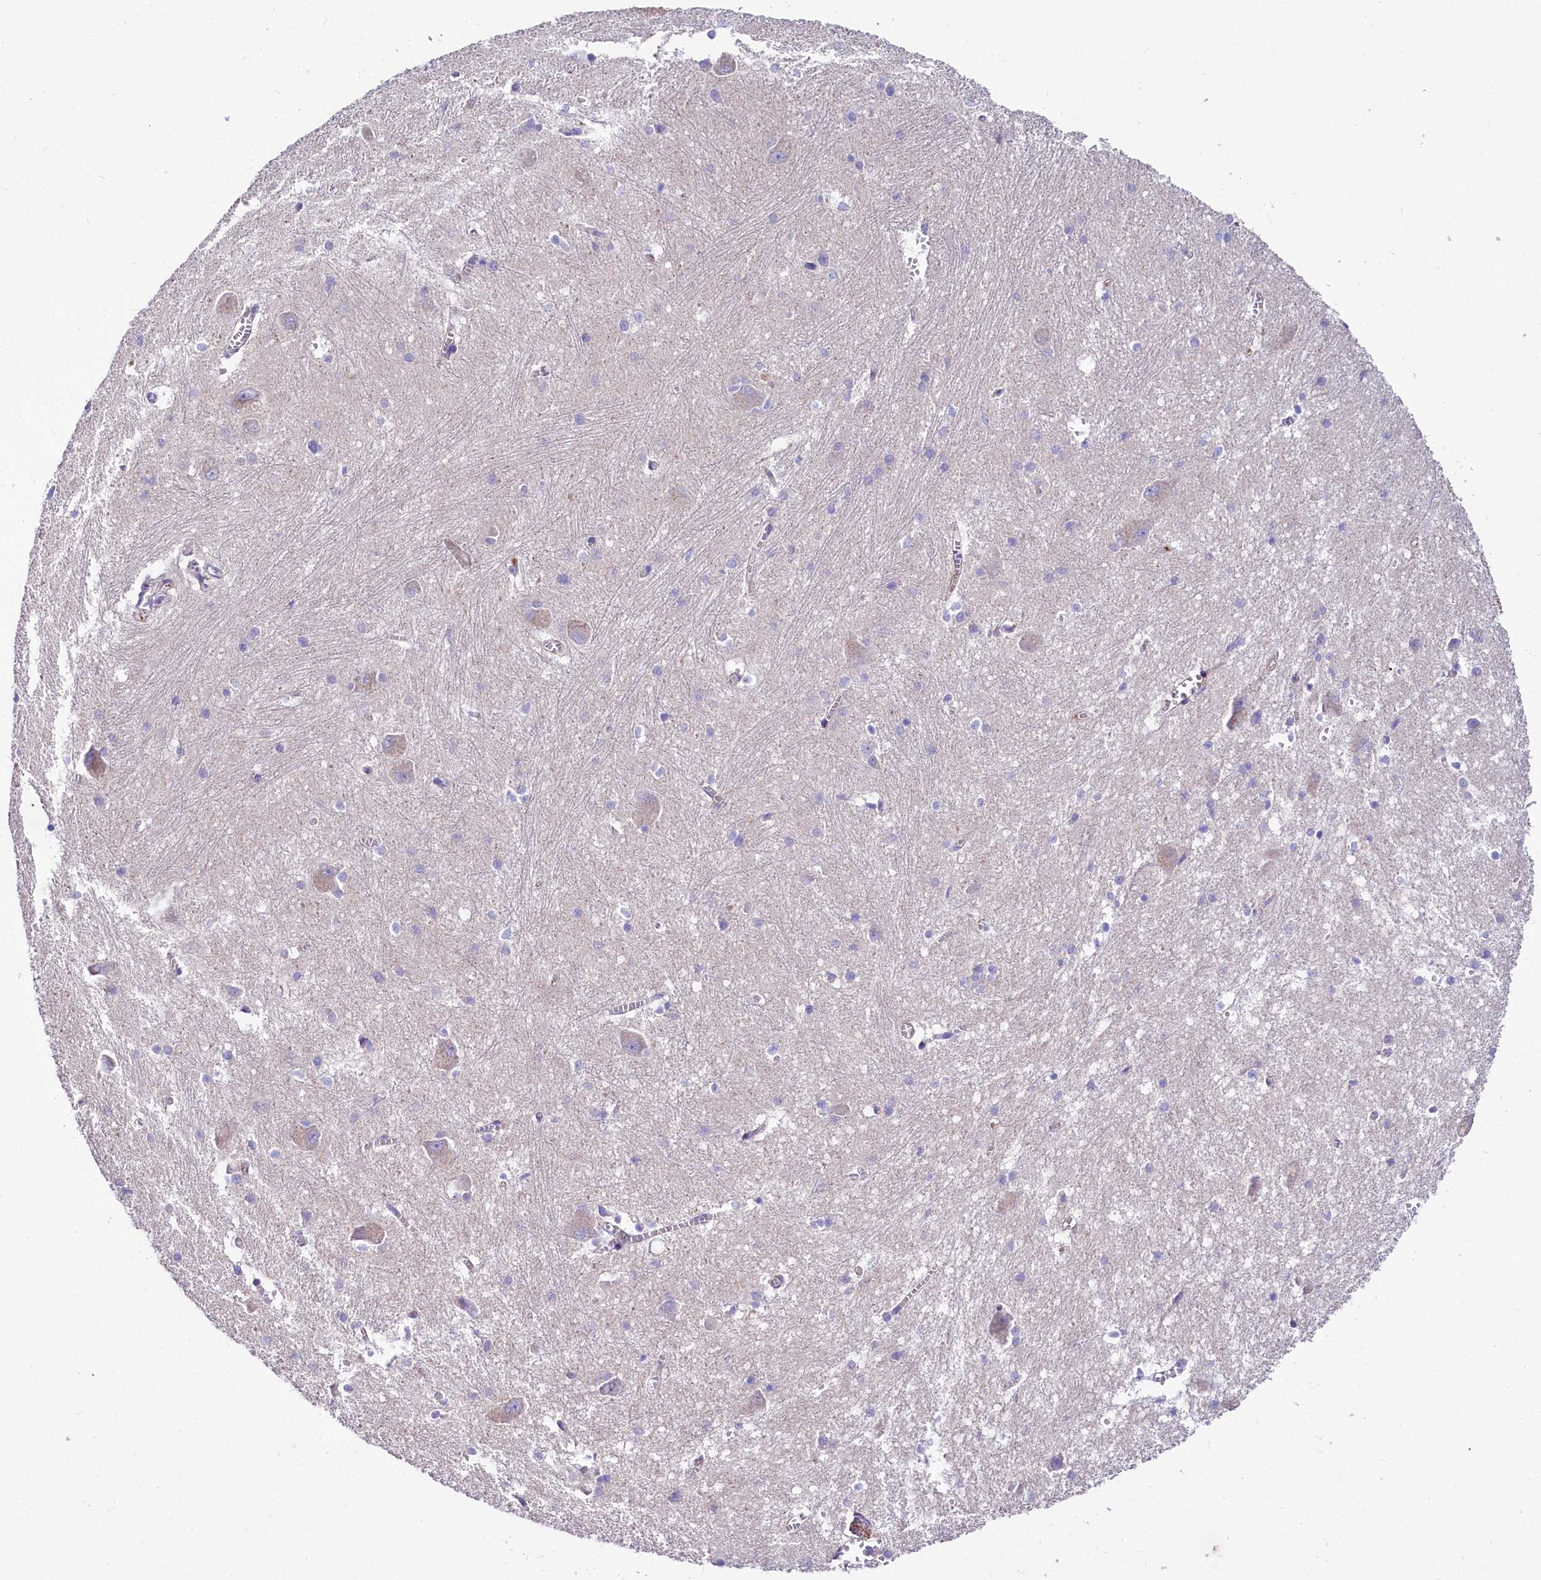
{"staining": {"intensity": "negative", "quantity": "none", "location": "none"}, "tissue": "caudate", "cell_type": "Glial cells", "image_type": "normal", "snomed": [{"axis": "morphology", "description": "Normal tissue, NOS"}, {"axis": "topography", "description": "Lateral ventricle wall"}], "caption": "Glial cells show no significant protein positivity in benign caudate. (DAB immunohistochemistry (IHC), high magnification).", "gene": "FCHSD2", "patient": {"sex": "male", "age": 37}}